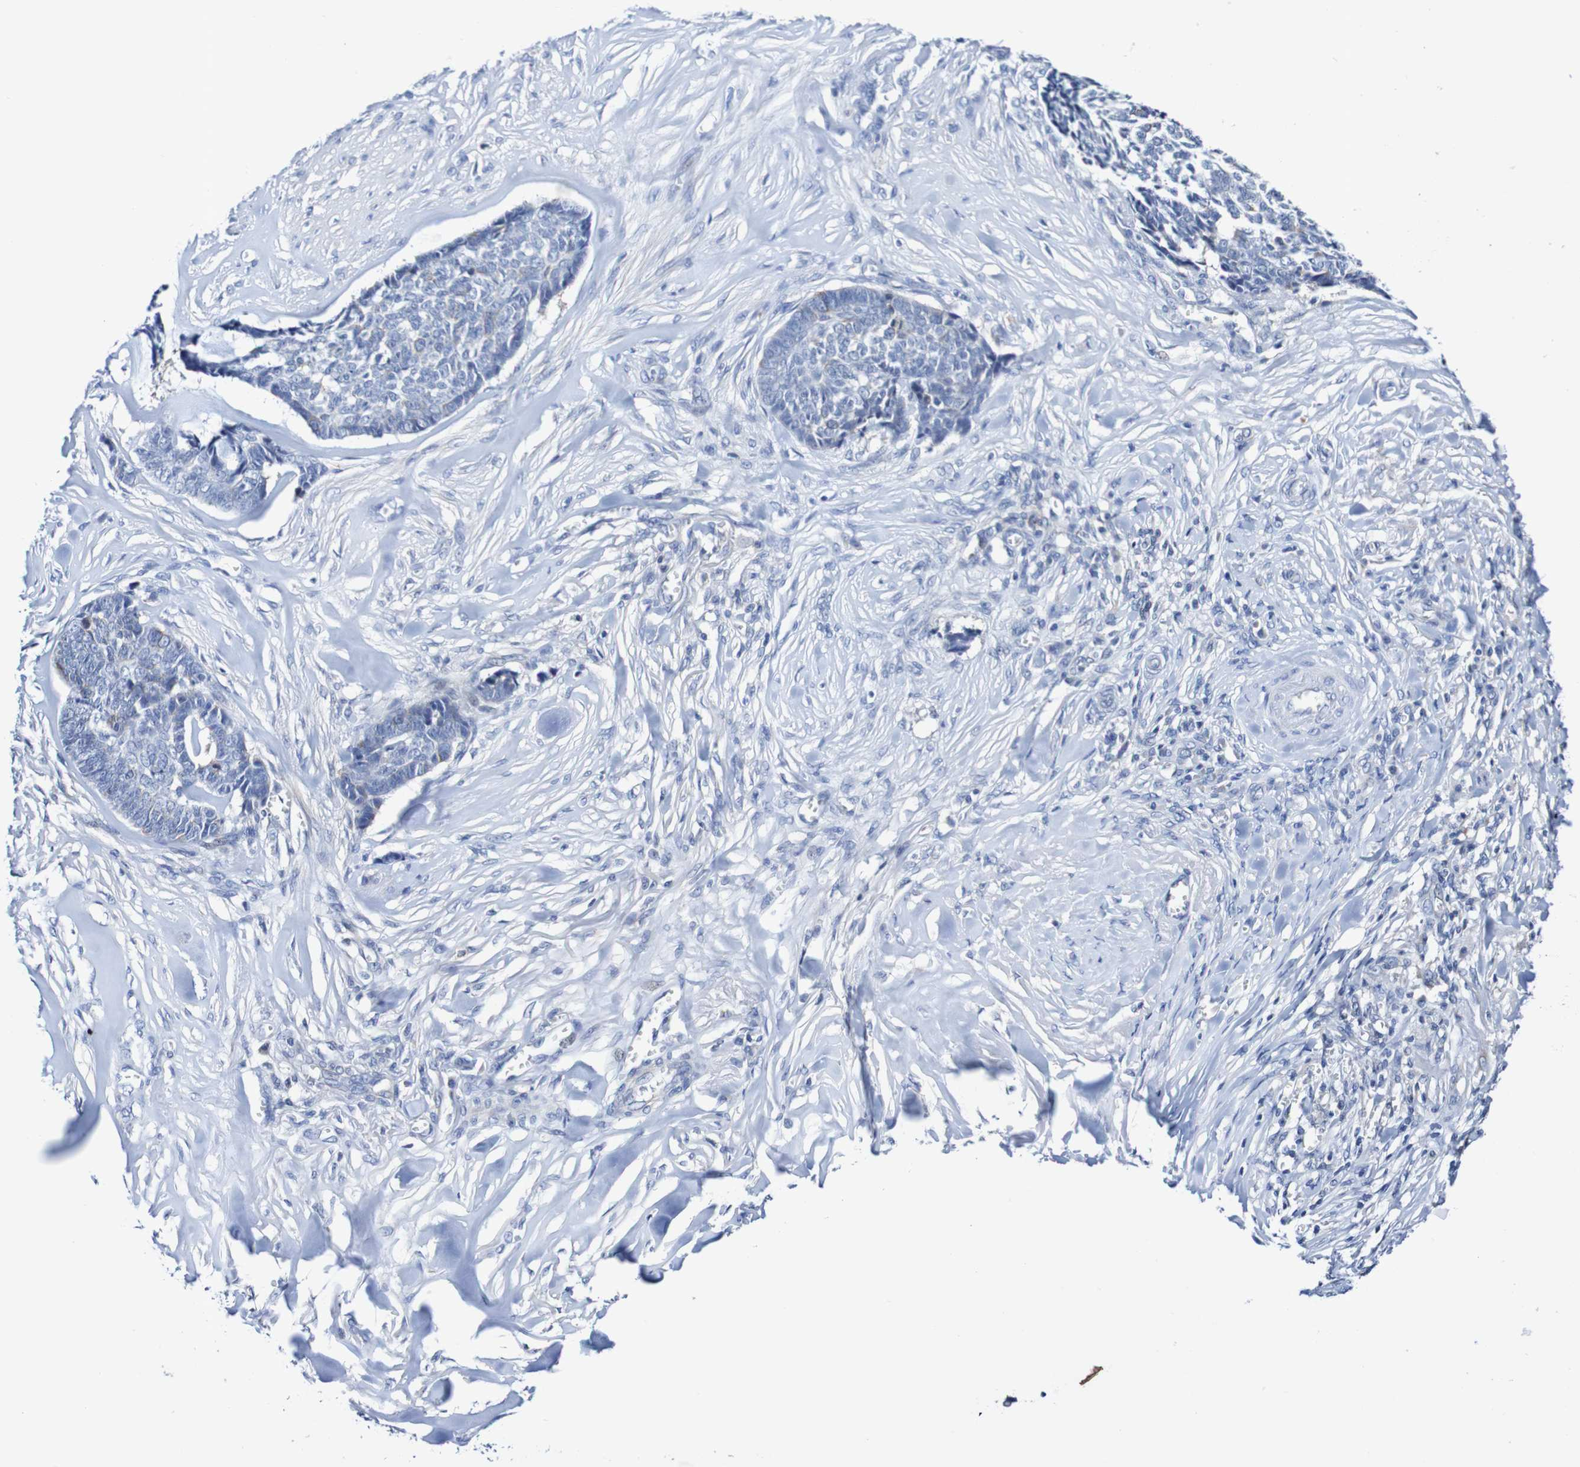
{"staining": {"intensity": "negative", "quantity": "none", "location": "none"}, "tissue": "skin cancer", "cell_type": "Tumor cells", "image_type": "cancer", "snomed": [{"axis": "morphology", "description": "Basal cell carcinoma"}, {"axis": "topography", "description": "Skin"}], "caption": "This is an immunohistochemistry micrograph of skin cancer (basal cell carcinoma). There is no positivity in tumor cells.", "gene": "ACVR1C", "patient": {"sex": "male", "age": 84}}